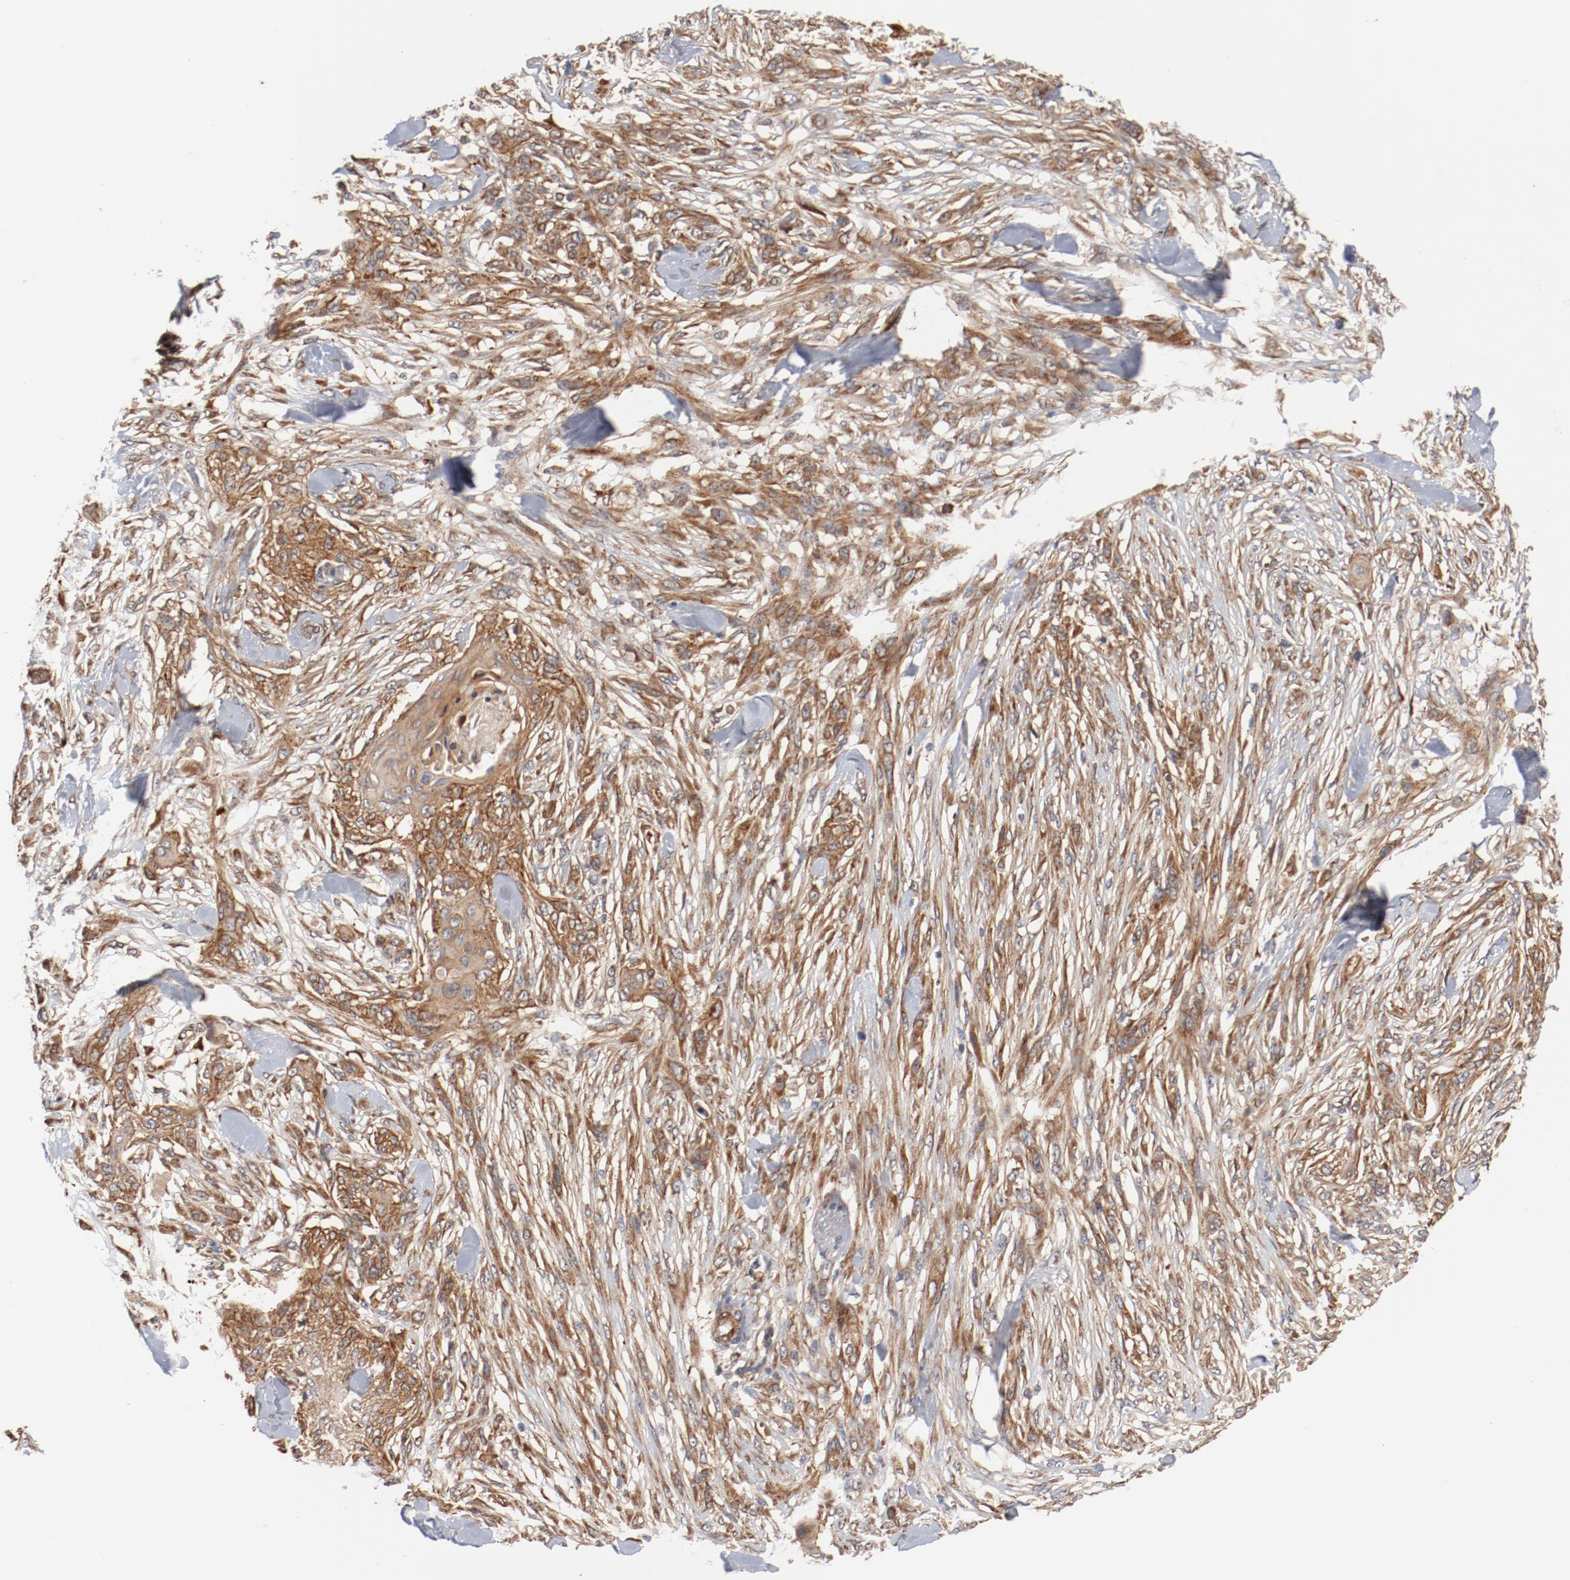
{"staining": {"intensity": "moderate", "quantity": ">75%", "location": "cytoplasmic/membranous"}, "tissue": "skin cancer", "cell_type": "Tumor cells", "image_type": "cancer", "snomed": [{"axis": "morphology", "description": "Normal tissue, NOS"}, {"axis": "morphology", "description": "Squamous cell carcinoma, NOS"}, {"axis": "topography", "description": "Skin"}], "caption": "Protein staining of squamous cell carcinoma (skin) tissue exhibits moderate cytoplasmic/membranous staining in approximately >75% of tumor cells.", "gene": "PITPNM2", "patient": {"sex": "female", "age": 59}}